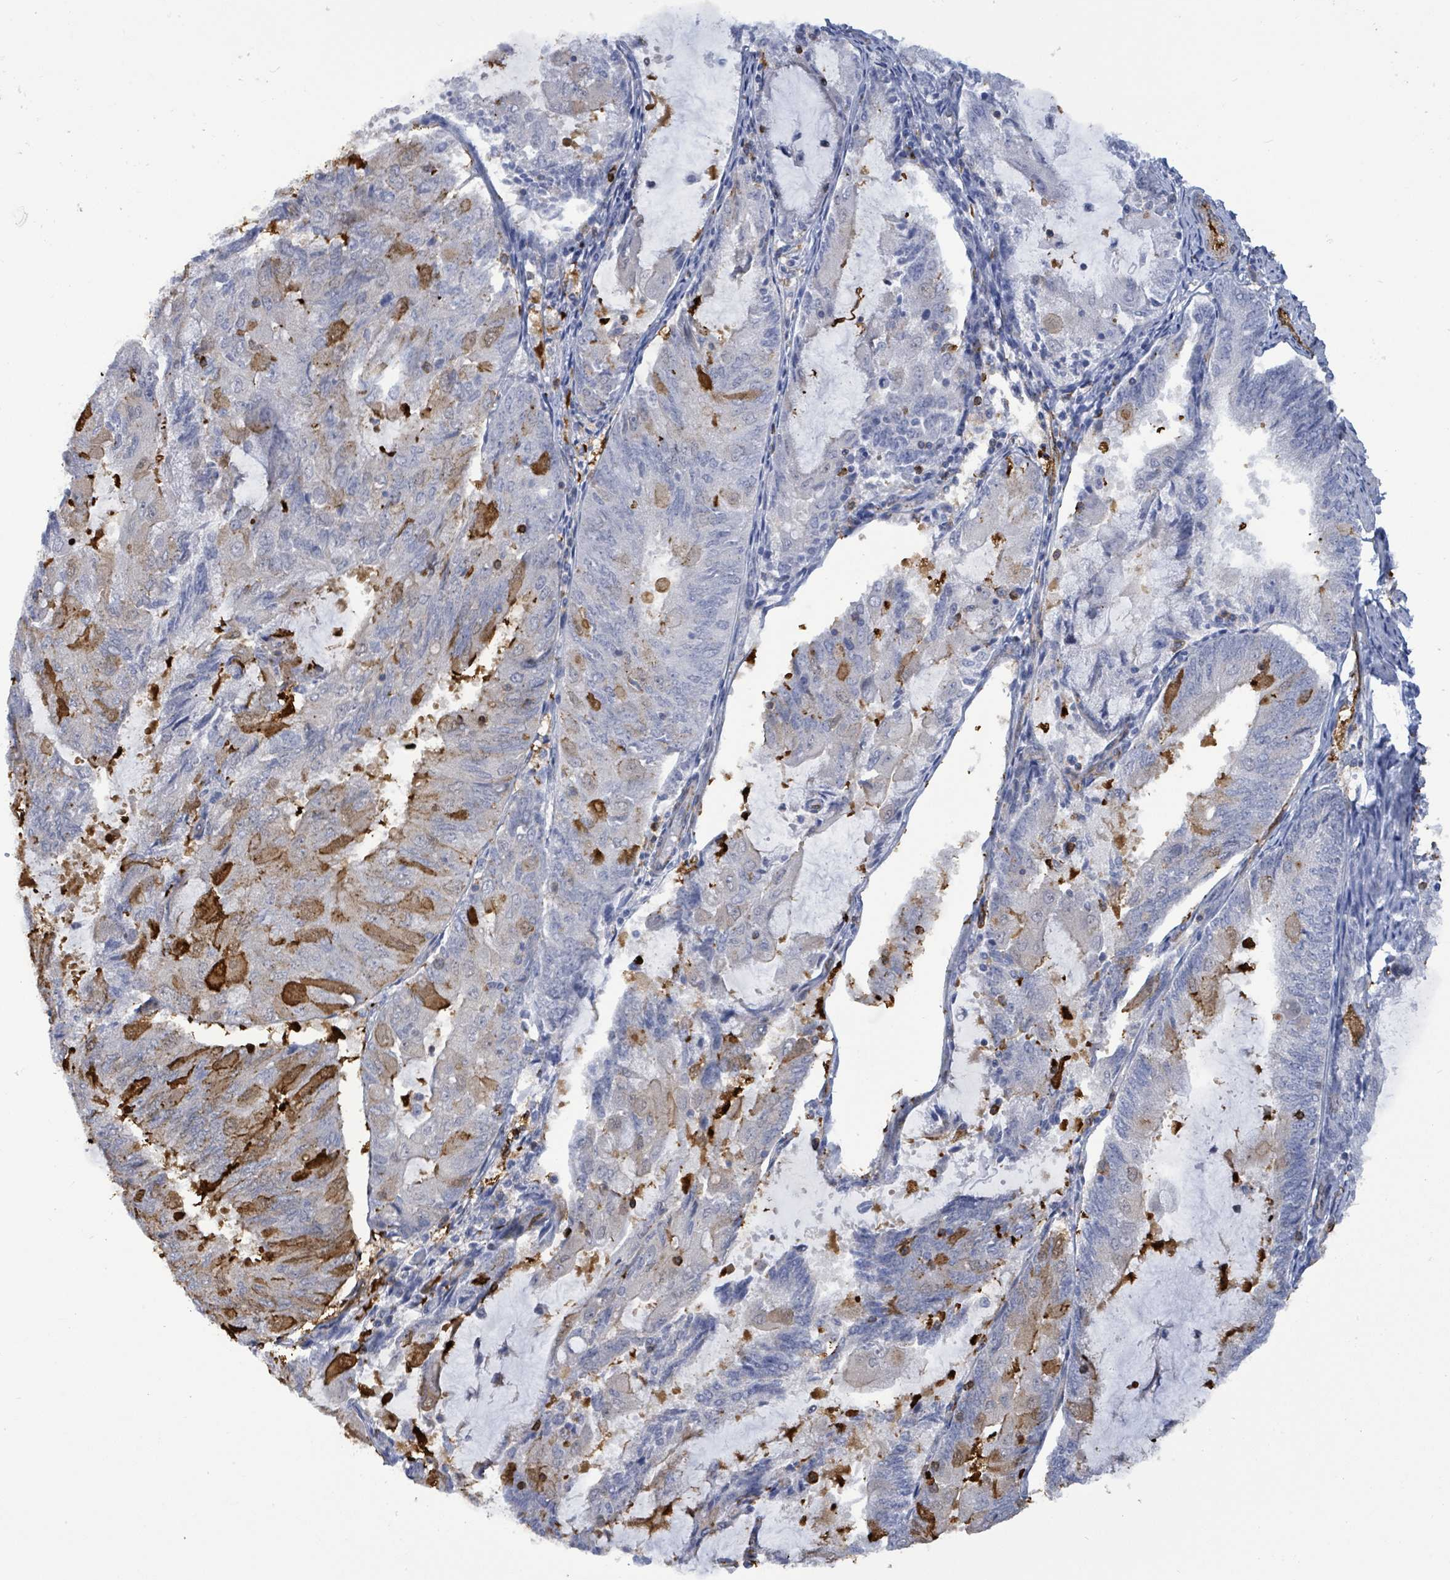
{"staining": {"intensity": "strong", "quantity": "<25%", "location": "cytoplasmic/membranous"}, "tissue": "endometrial cancer", "cell_type": "Tumor cells", "image_type": "cancer", "snomed": [{"axis": "morphology", "description": "Adenocarcinoma, NOS"}, {"axis": "topography", "description": "Endometrium"}], "caption": "Endometrial cancer (adenocarcinoma) stained with a protein marker shows strong staining in tumor cells.", "gene": "PRKRIP1", "patient": {"sex": "female", "age": 81}}